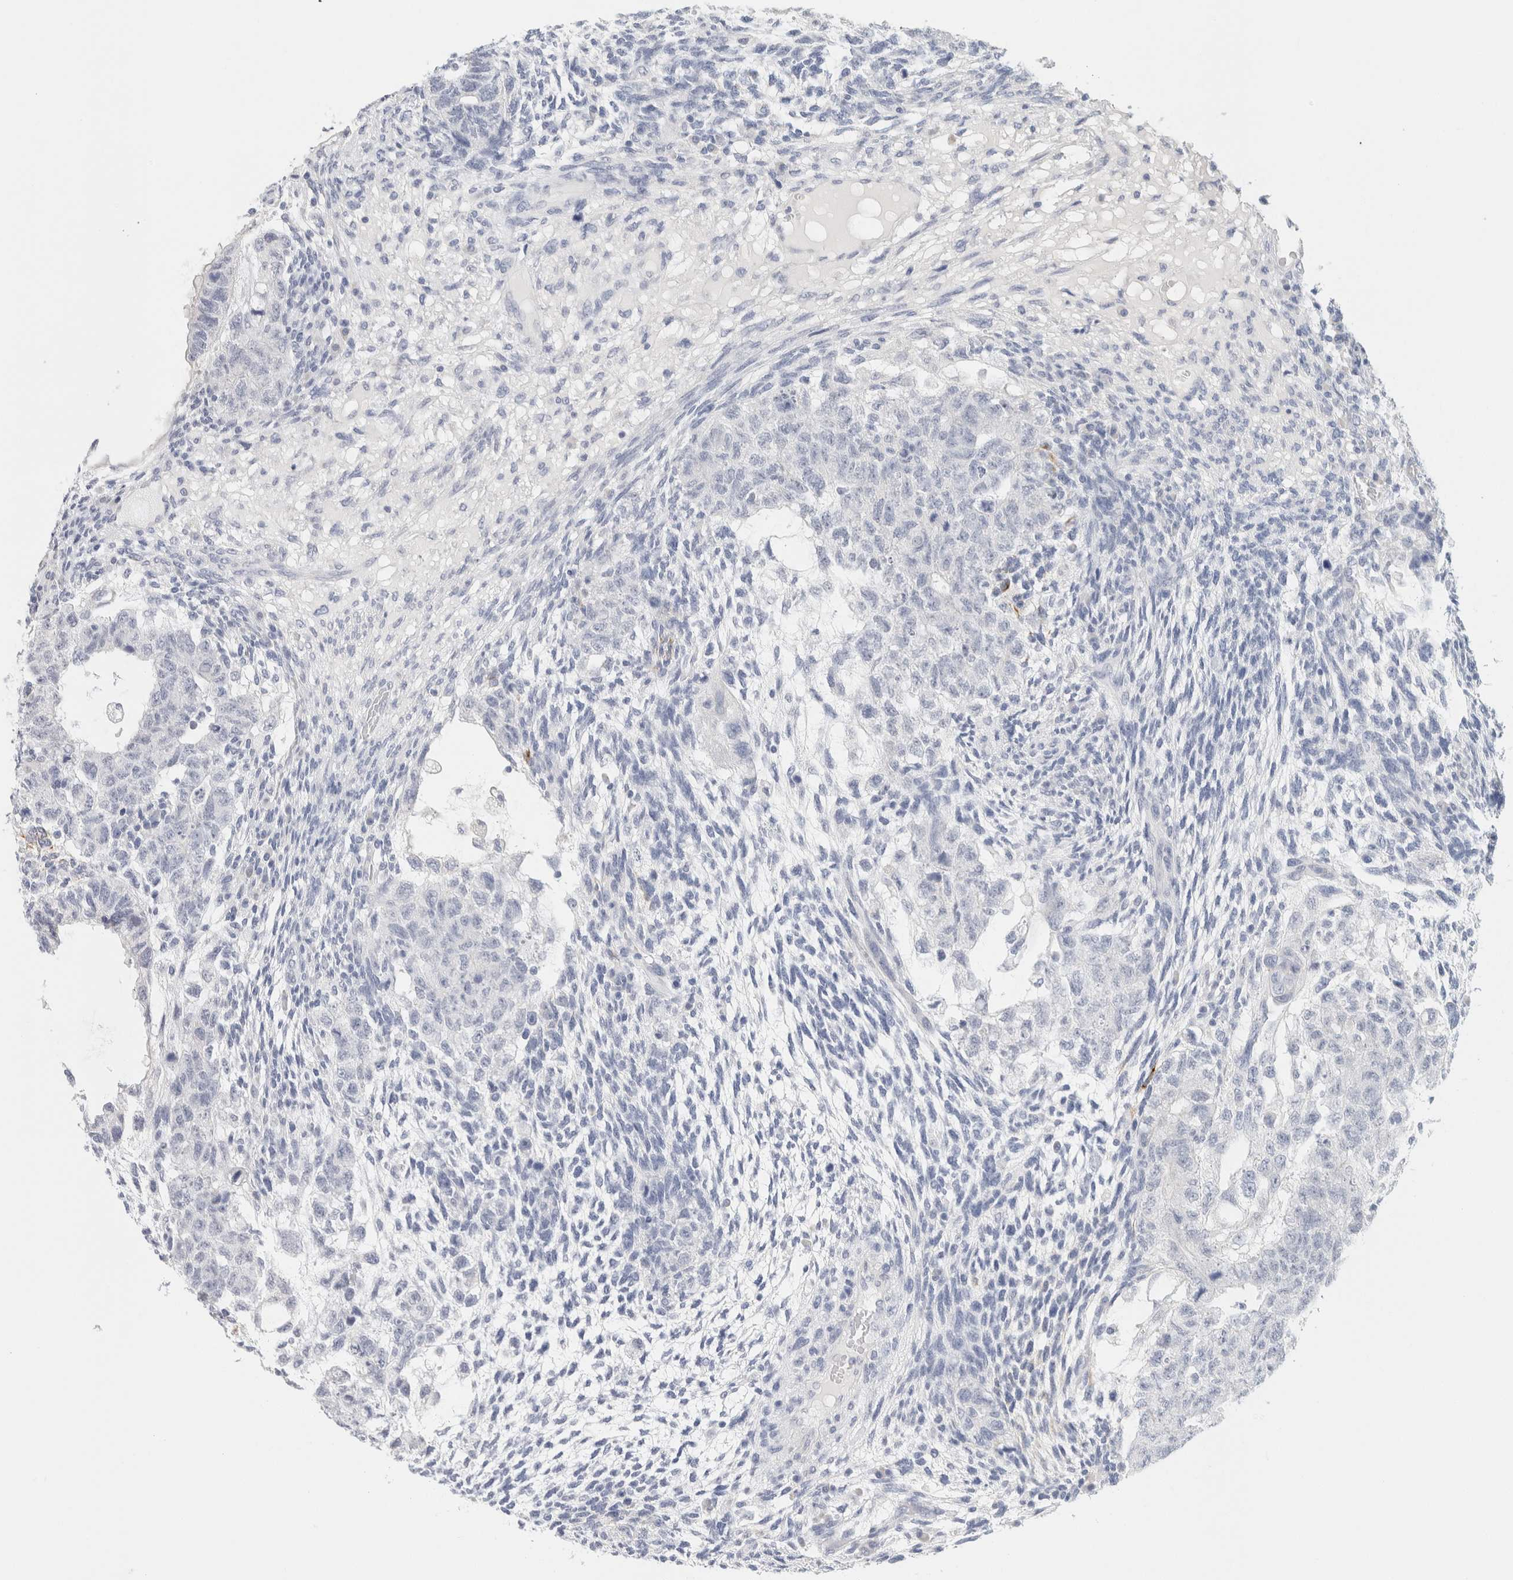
{"staining": {"intensity": "negative", "quantity": "none", "location": "none"}, "tissue": "testis cancer", "cell_type": "Tumor cells", "image_type": "cancer", "snomed": [{"axis": "morphology", "description": "Normal tissue, NOS"}, {"axis": "morphology", "description": "Carcinoma, Embryonal, NOS"}, {"axis": "topography", "description": "Testis"}], "caption": "Human testis embryonal carcinoma stained for a protein using IHC reveals no expression in tumor cells.", "gene": "NEFM", "patient": {"sex": "male", "age": 36}}